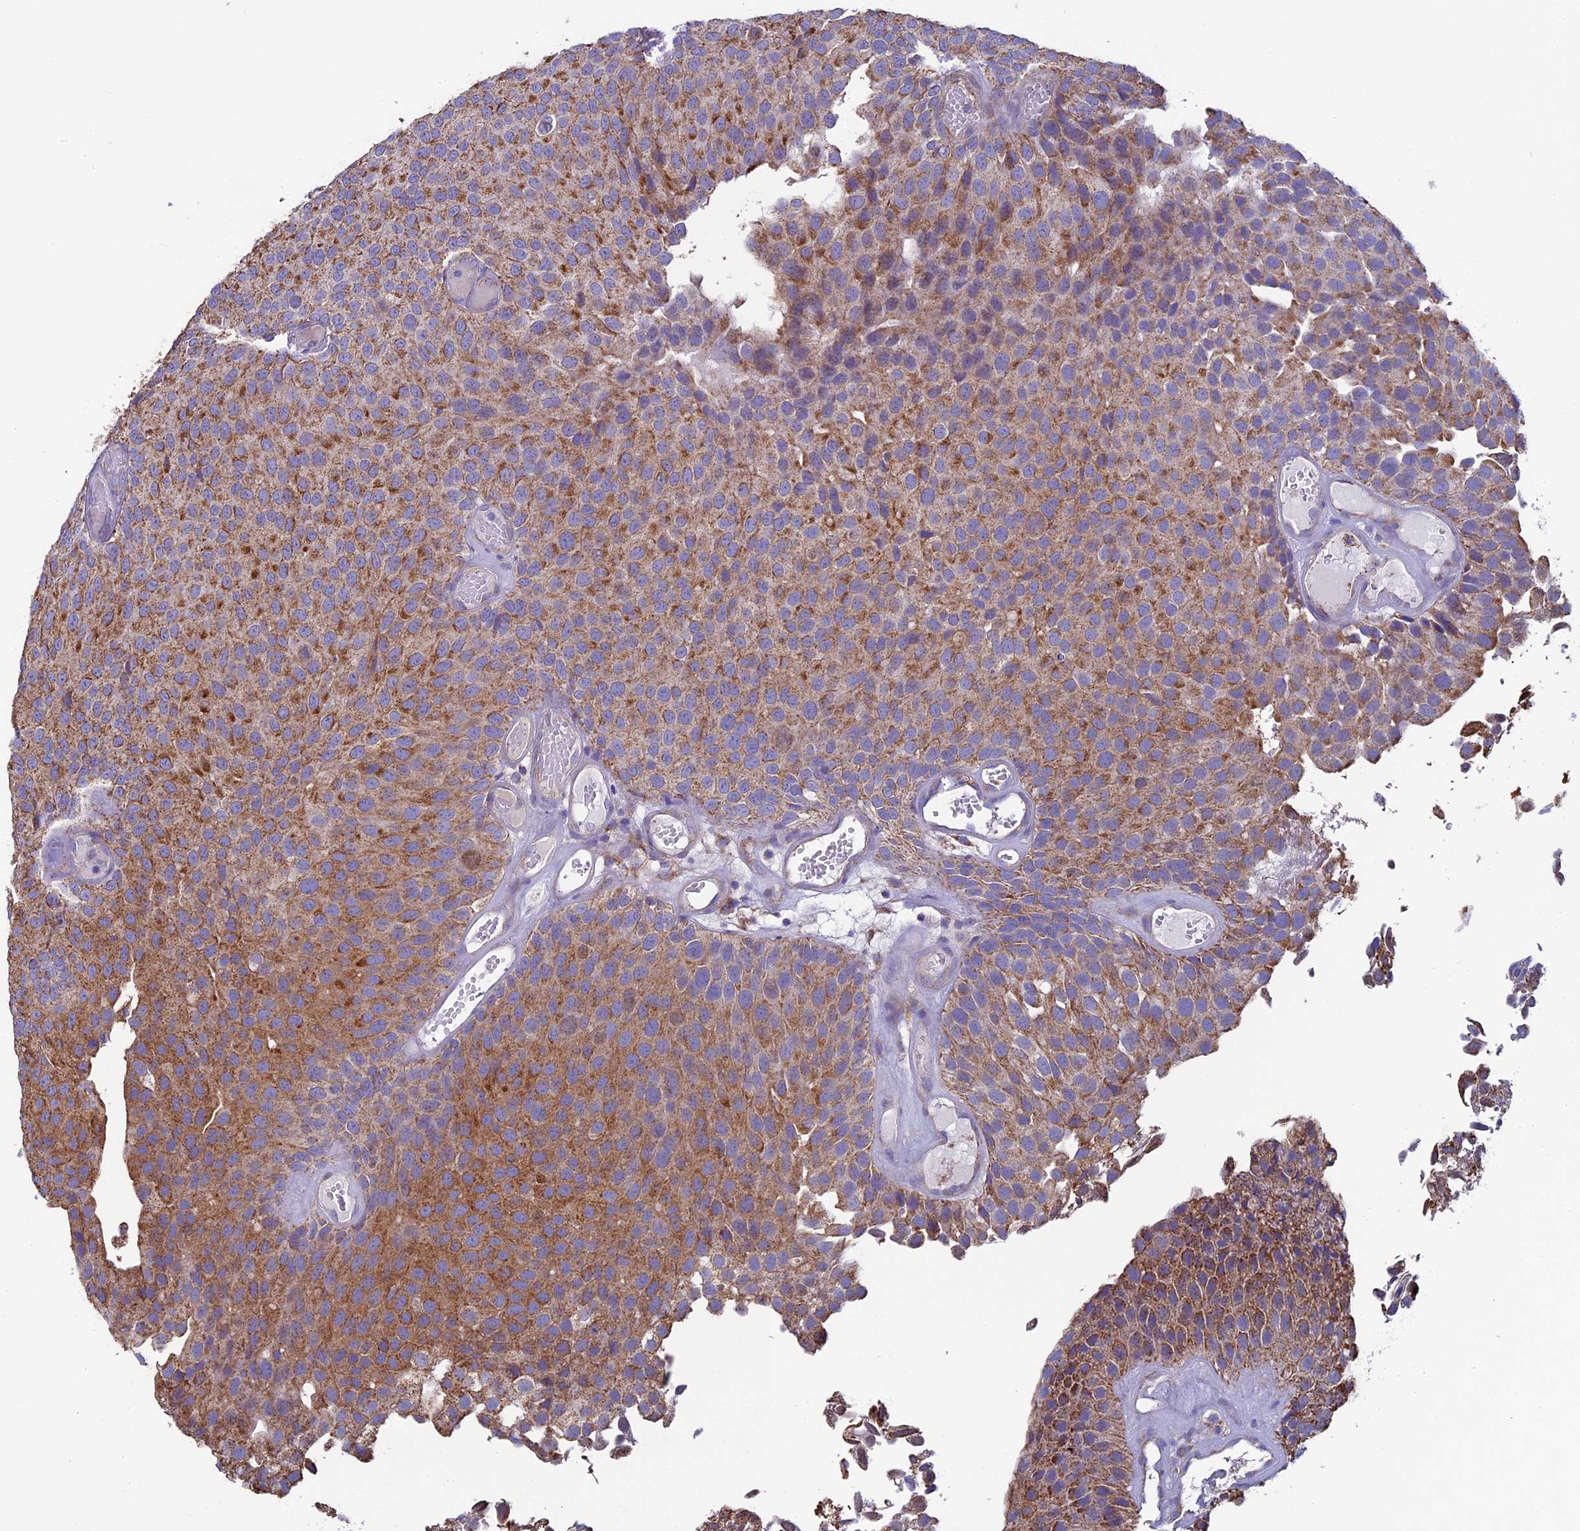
{"staining": {"intensity": "strong", "quantity": ">75%", "location": "cytoplasmic/membranous"}, "tissue": "urothelial cancer", "cell_type": "Tumor cells", "image_type": "cancer", "snomed": [{"axis": "morphology", "description": "Urothelial carcinoma, Low grade"}, {"axis": "topography", "description": "Urinary bladder"}], "caption": "Low-grade urothelial carcinoma was stained to show a protein in brown. There is high levels of strong cytoplasmic/membranous staining in about >75% of tumor cells. Using DAB (brown) and hematoxylin (blue) stains, captured at high magnification using brightfield microscopy.", "gene": "MFSD12", "patient": {"sex": "male", "age": 89}}